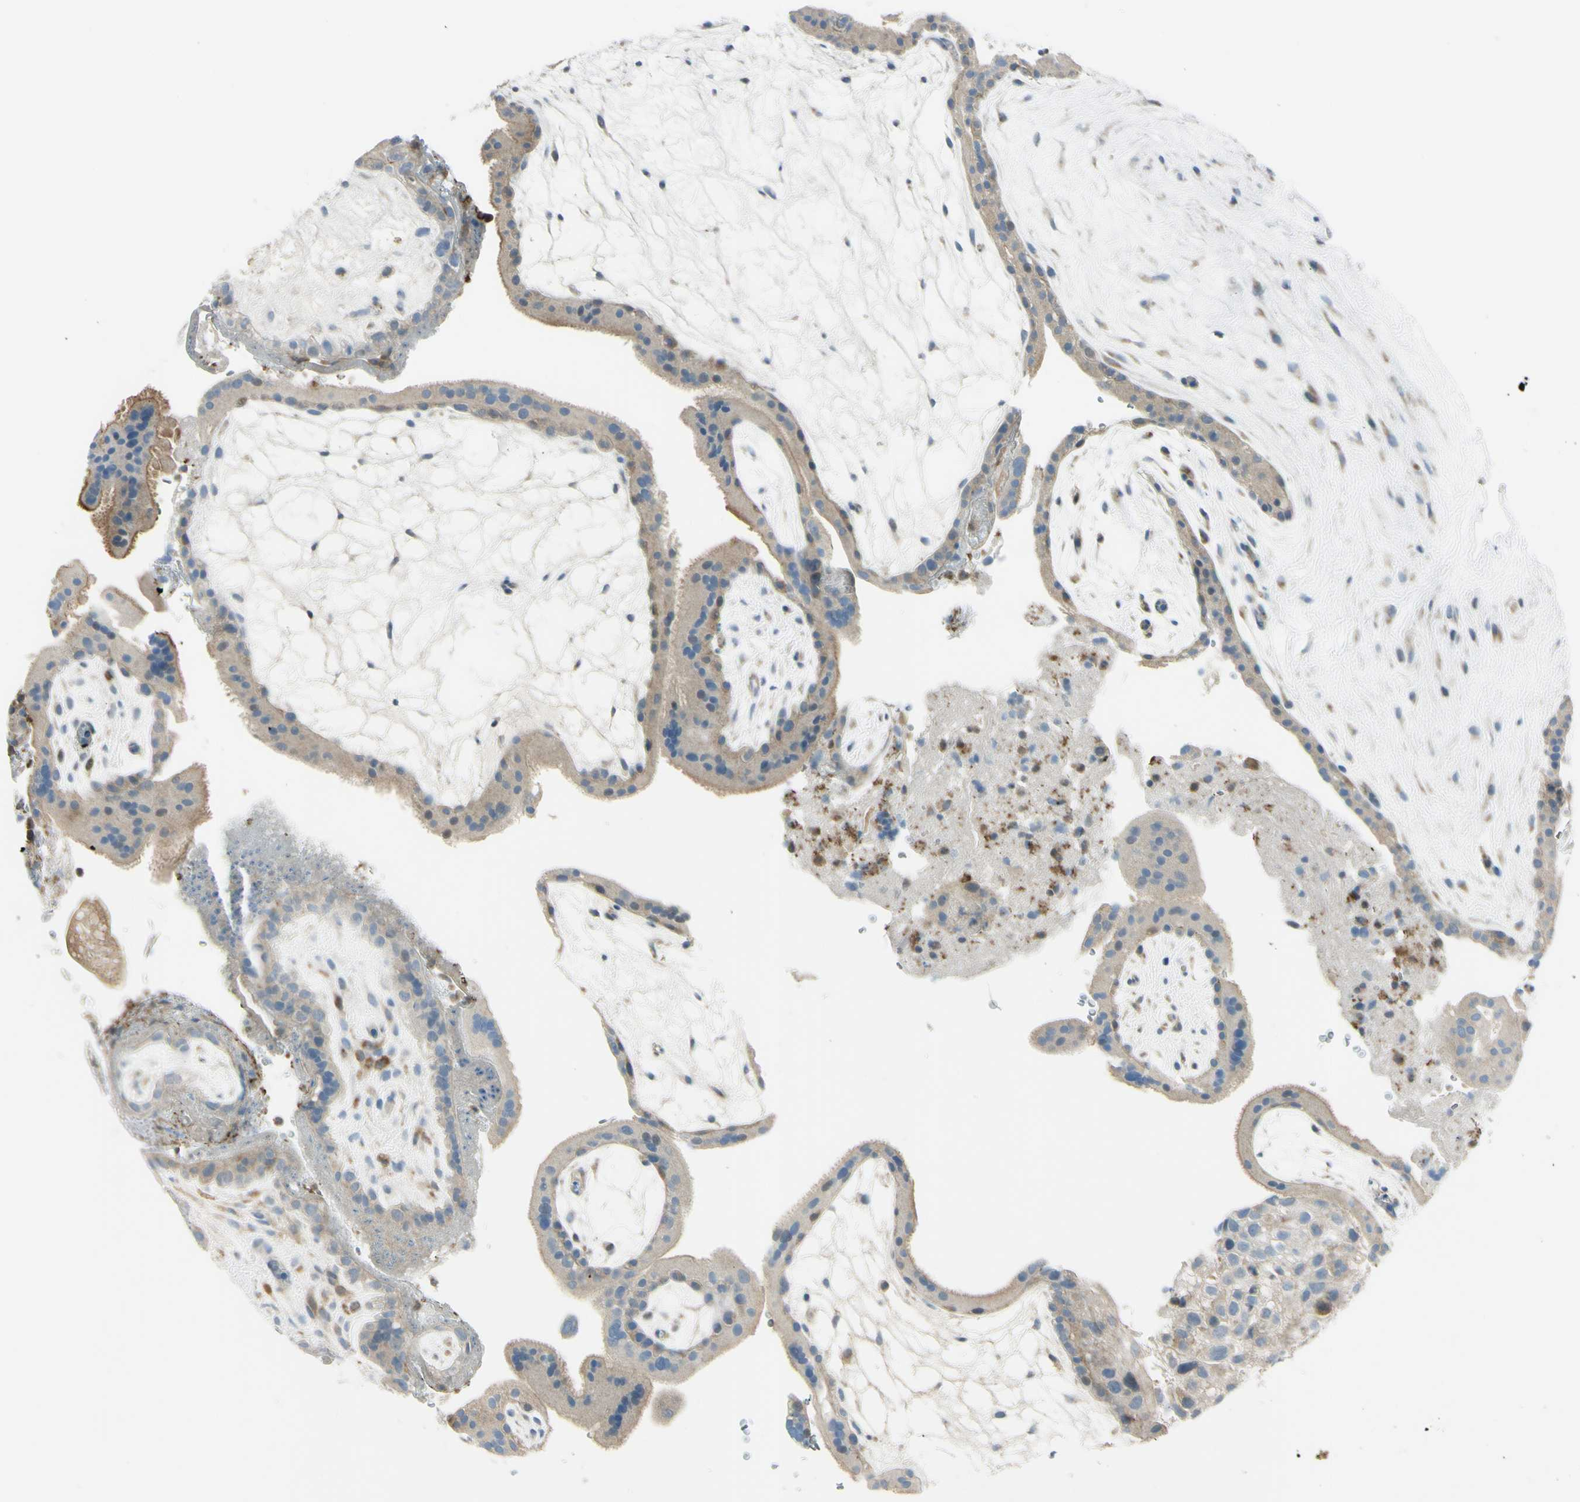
{"staining": {"intensity": "weak", "quantity": ">75%", "location": "cytoplasmic/membranous"}, "tissue": "placenta", "cell_type": "Trophoblastic cells", "image_type": "normal", "snomed": [{"axis": "morphology", "description": "Normal tissue, NOS"}, {"axis": "topography", "description": "Placenta"}], "caption": "Brown immunohistochemical staining in unremarkable placenta reveals weak cytoplasmic/membranous staining in about >75% of trophoblastic cells. (DAB (3,3'-diaminobenzidine) IHC, brown staining for protein, blue staining for nuclei).", "gene": "CYRIB", "patient": {"sex": "female", "age": 19}}